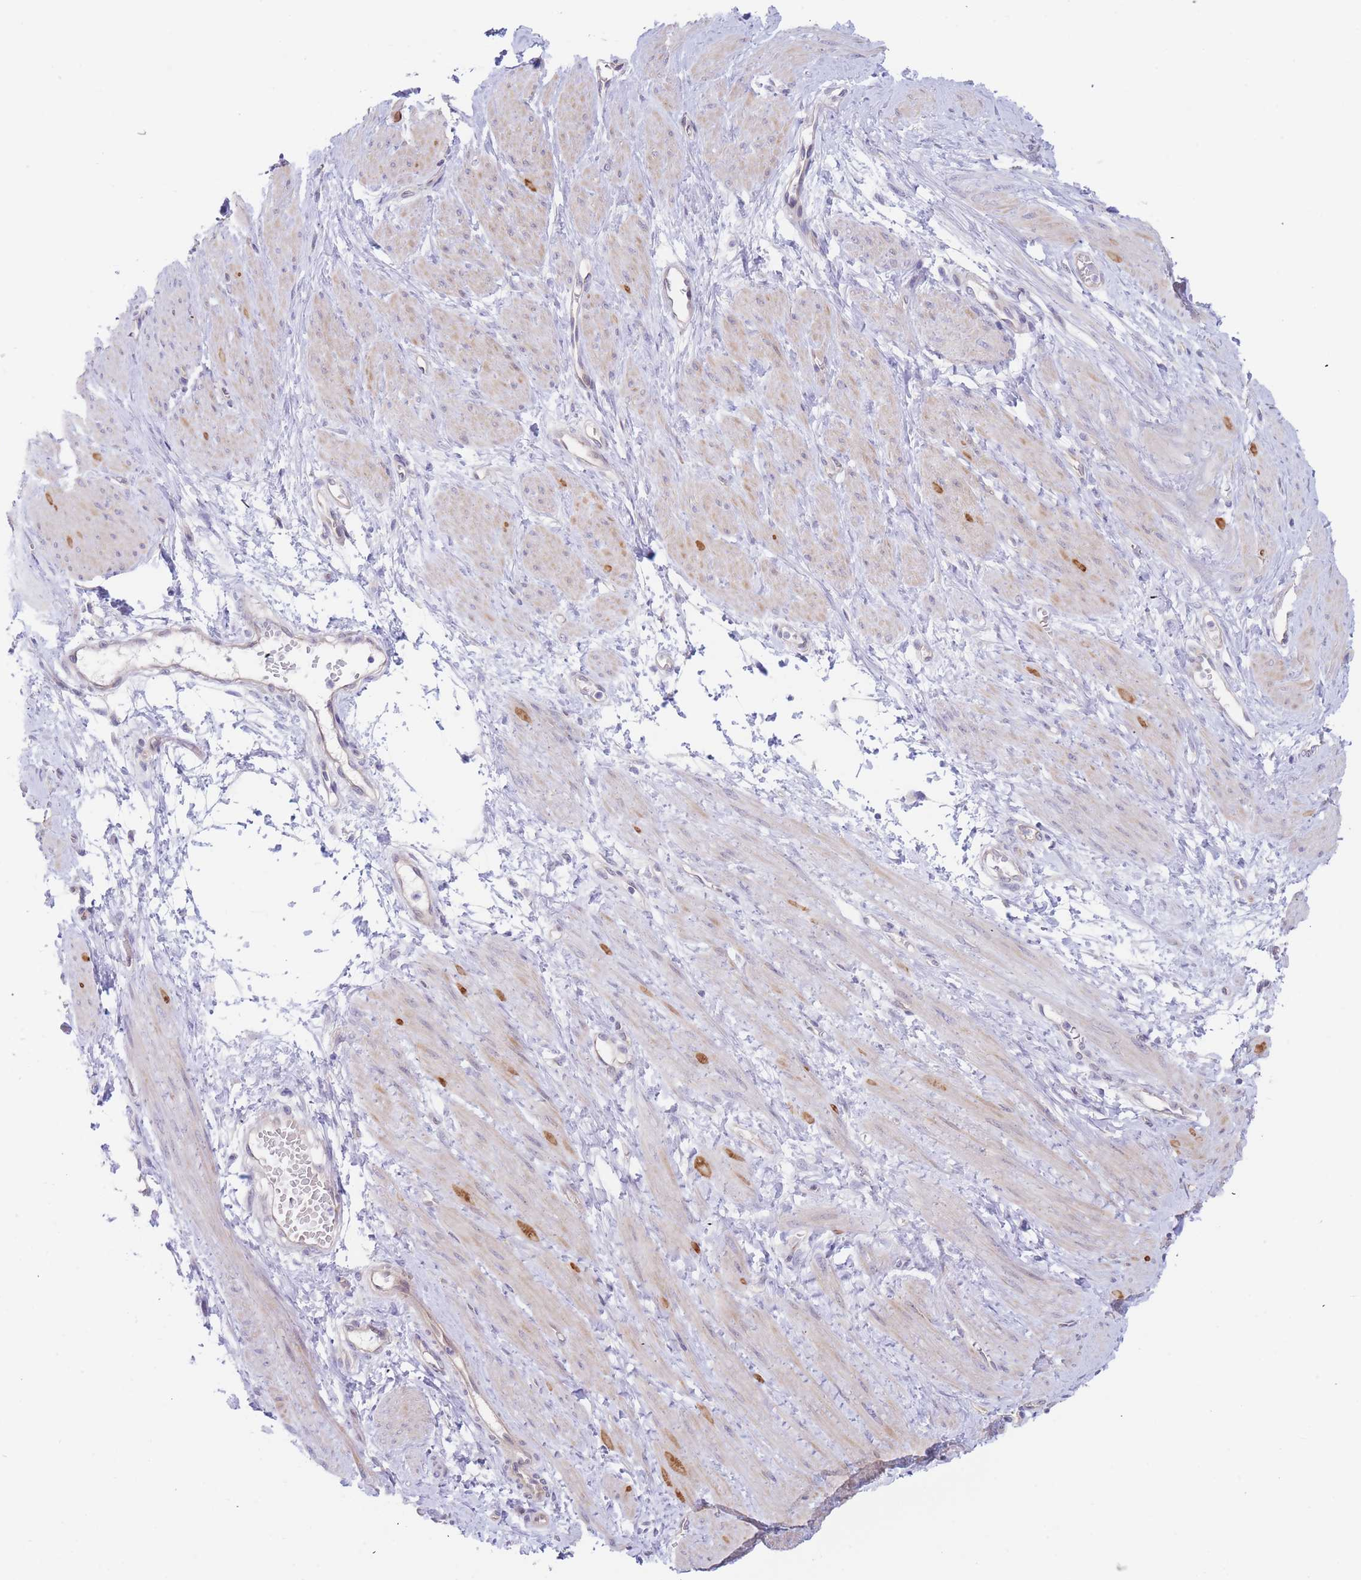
{"staining": {"intensity": "moderate", "quantity": "<25%", "location": "cytoplasmic/membranous"}, "tissue": "smooth muscle", "cell_type": "Smooth muscle cells", "image_type": "normal", "snomed": [{"axis": "morphology", "description": "Normal tissue, NOS"}, {"axis": "topography", "description": "Smooth muscle"}, {"axis": "topography", "description": "Uterus"}], "caption": "Moderate cytoplasmic/membranous staining is identified in about <25% of smooth muscle cells in benign smooth muscle. (brown staining indicates protein expression, while blue staining denotes nuclei).", "gene": "ZNF281", "patient": {"sex": "female", "age": 39}}